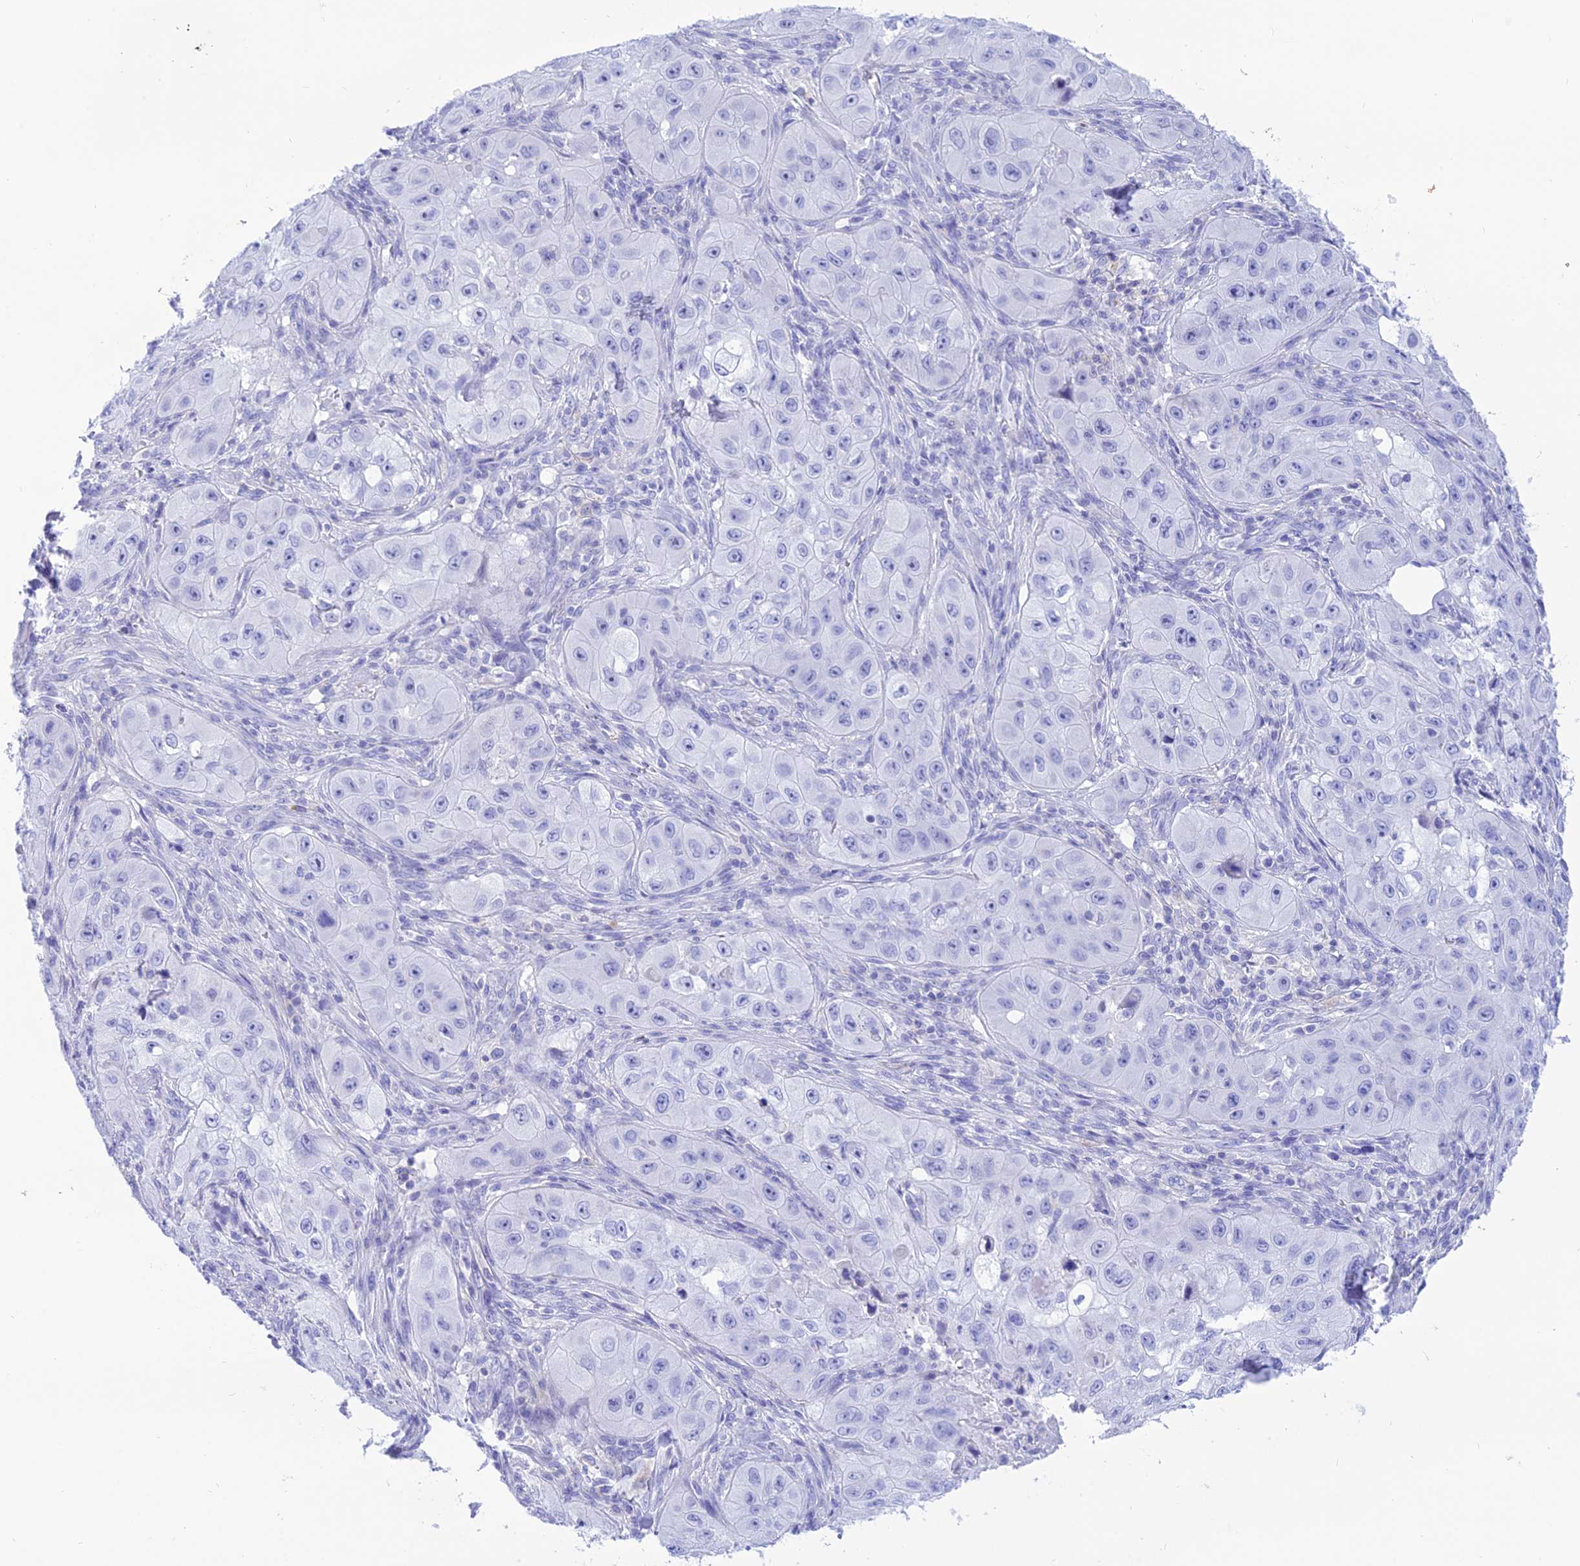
{"staining": {"intensity": "negative", "quantity": "none", "location": "none"}, "tissue": "skin cancer", "cell_type": "Tumor cells", "image_type": "cancer", "snomed": [{"axis": "morphology", "description": "Squamous cell carcinoma, NOS"}, {"axis": "topography", "description": "Skin"}, {"axis": "topography", "description": "Subcutis"}], "caption": "An image of skin cancer stained for a protein demonstrates no brown staining in tumor cells.", "gene": "GLYATL1", "patient": {"sex": "male", "age": 73}}